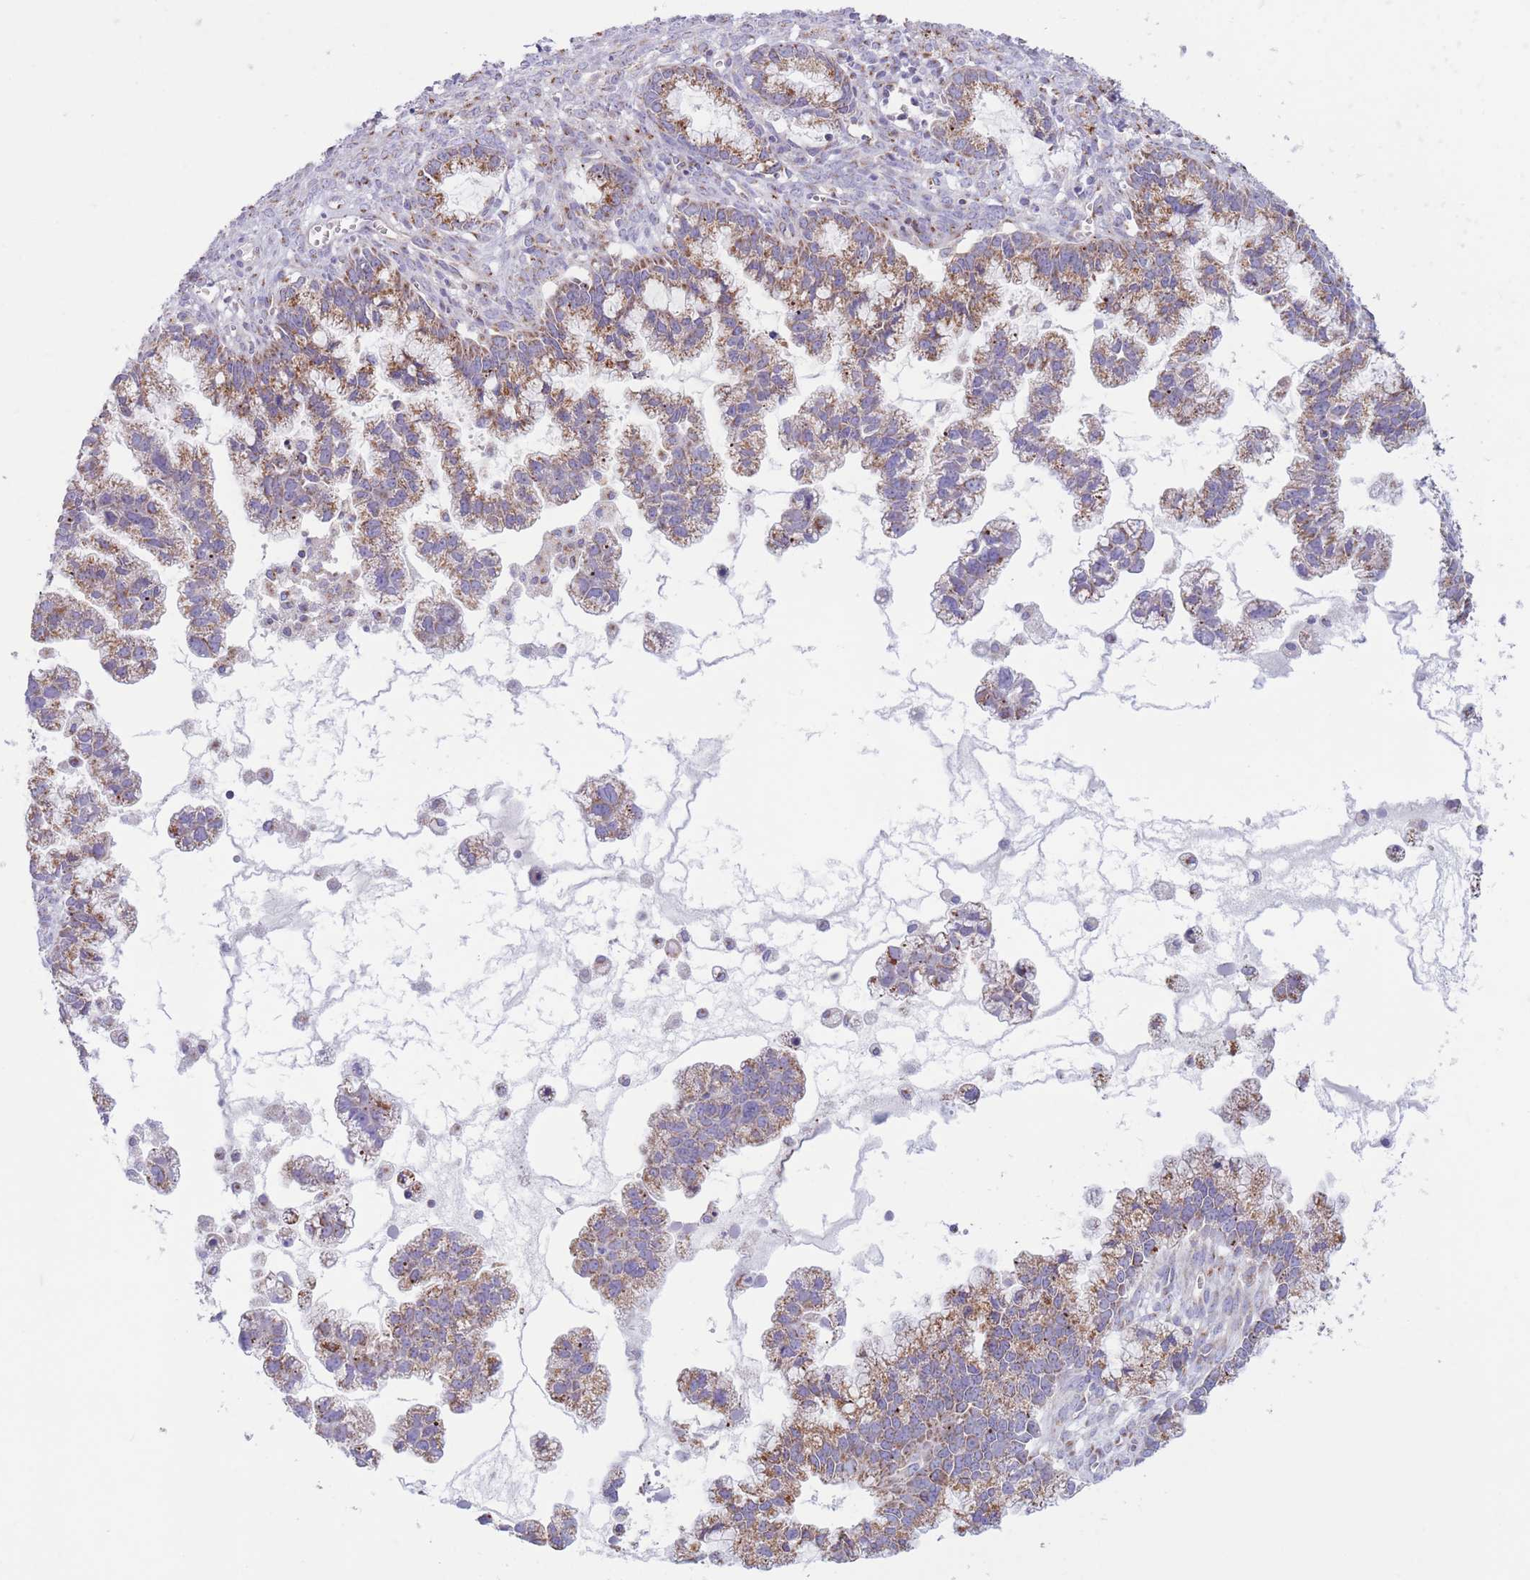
{"staining": {"intensity": "moderate", "quantity": ">75%", "location": "cytoplasmic/membranous"}, "tissue": "ovarian cancer", "cell_type": "Tumor cells", "image_type": "cancer", "snomed": [{"axis": "morphology", "description": "Cystadenocarcinoma, mucinous, NOS"}, {"axis": "topography", "description": "Ovary"}], "caption": "A histopathology image of ovarian cancer (mucinous cystadenocarcinoma) stained for a protein shows moderate cytoplasmic/membranous brown staining in tumor cells.", "gene": "MPND", "patient": {"sex": "female", "age": 72}}